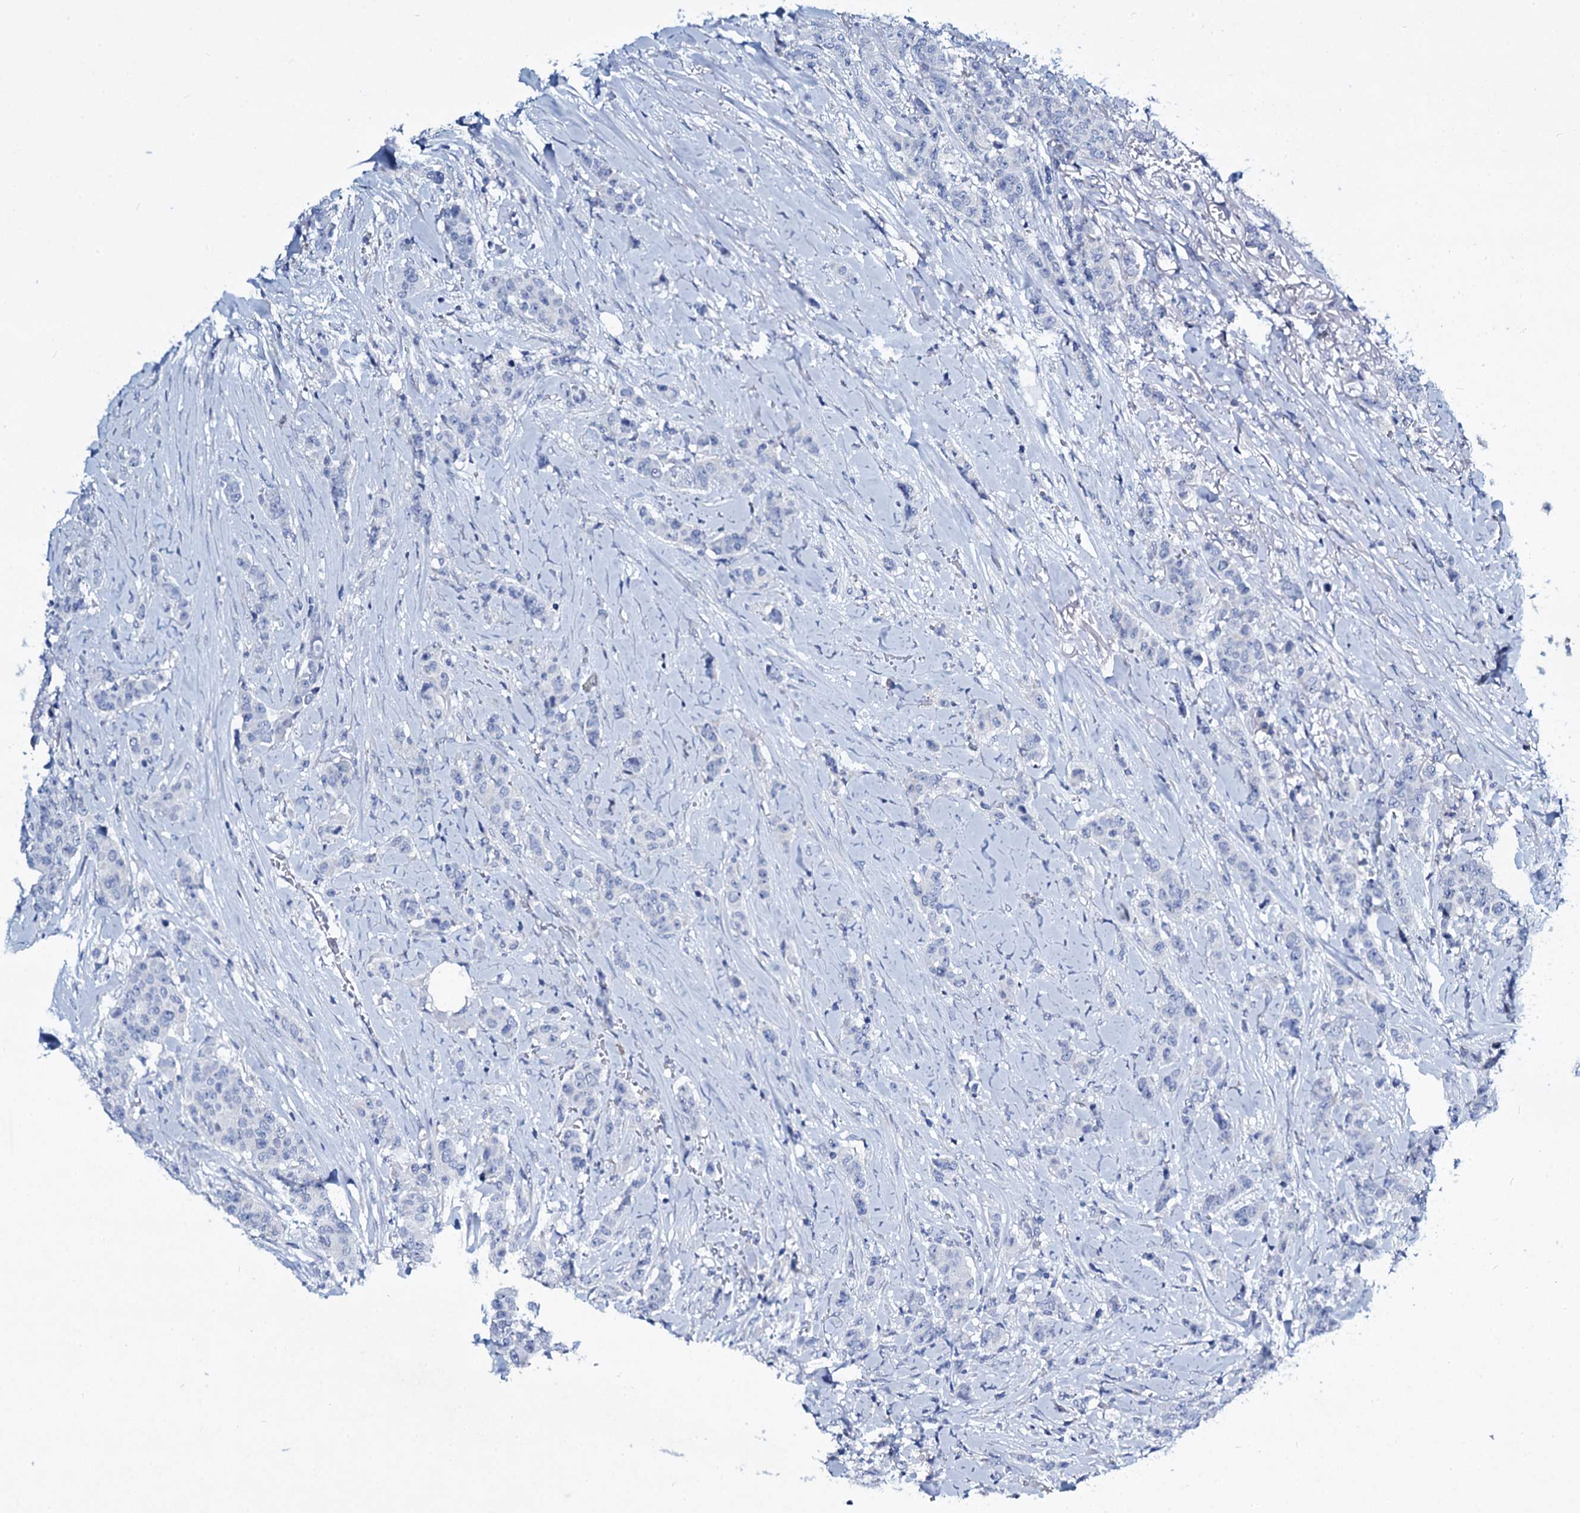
{"staining": {"intensity": "negative", "quantity": "none", "location": "none"}, "tissue": "breast cancer", "cell_type": "Tumor cells", "image_type": "cancer", "snomed": [{"axis": "morphology", "description": "Duct carcinoma"}, {"axis": "topography", "description": "Breast"}], "caption": "Tumor cells are negative for protein expression in human breast cancer (intraductal carcinoma).", "gene": "TPGS2", "patient": {"sex": "female", "age": 40}}